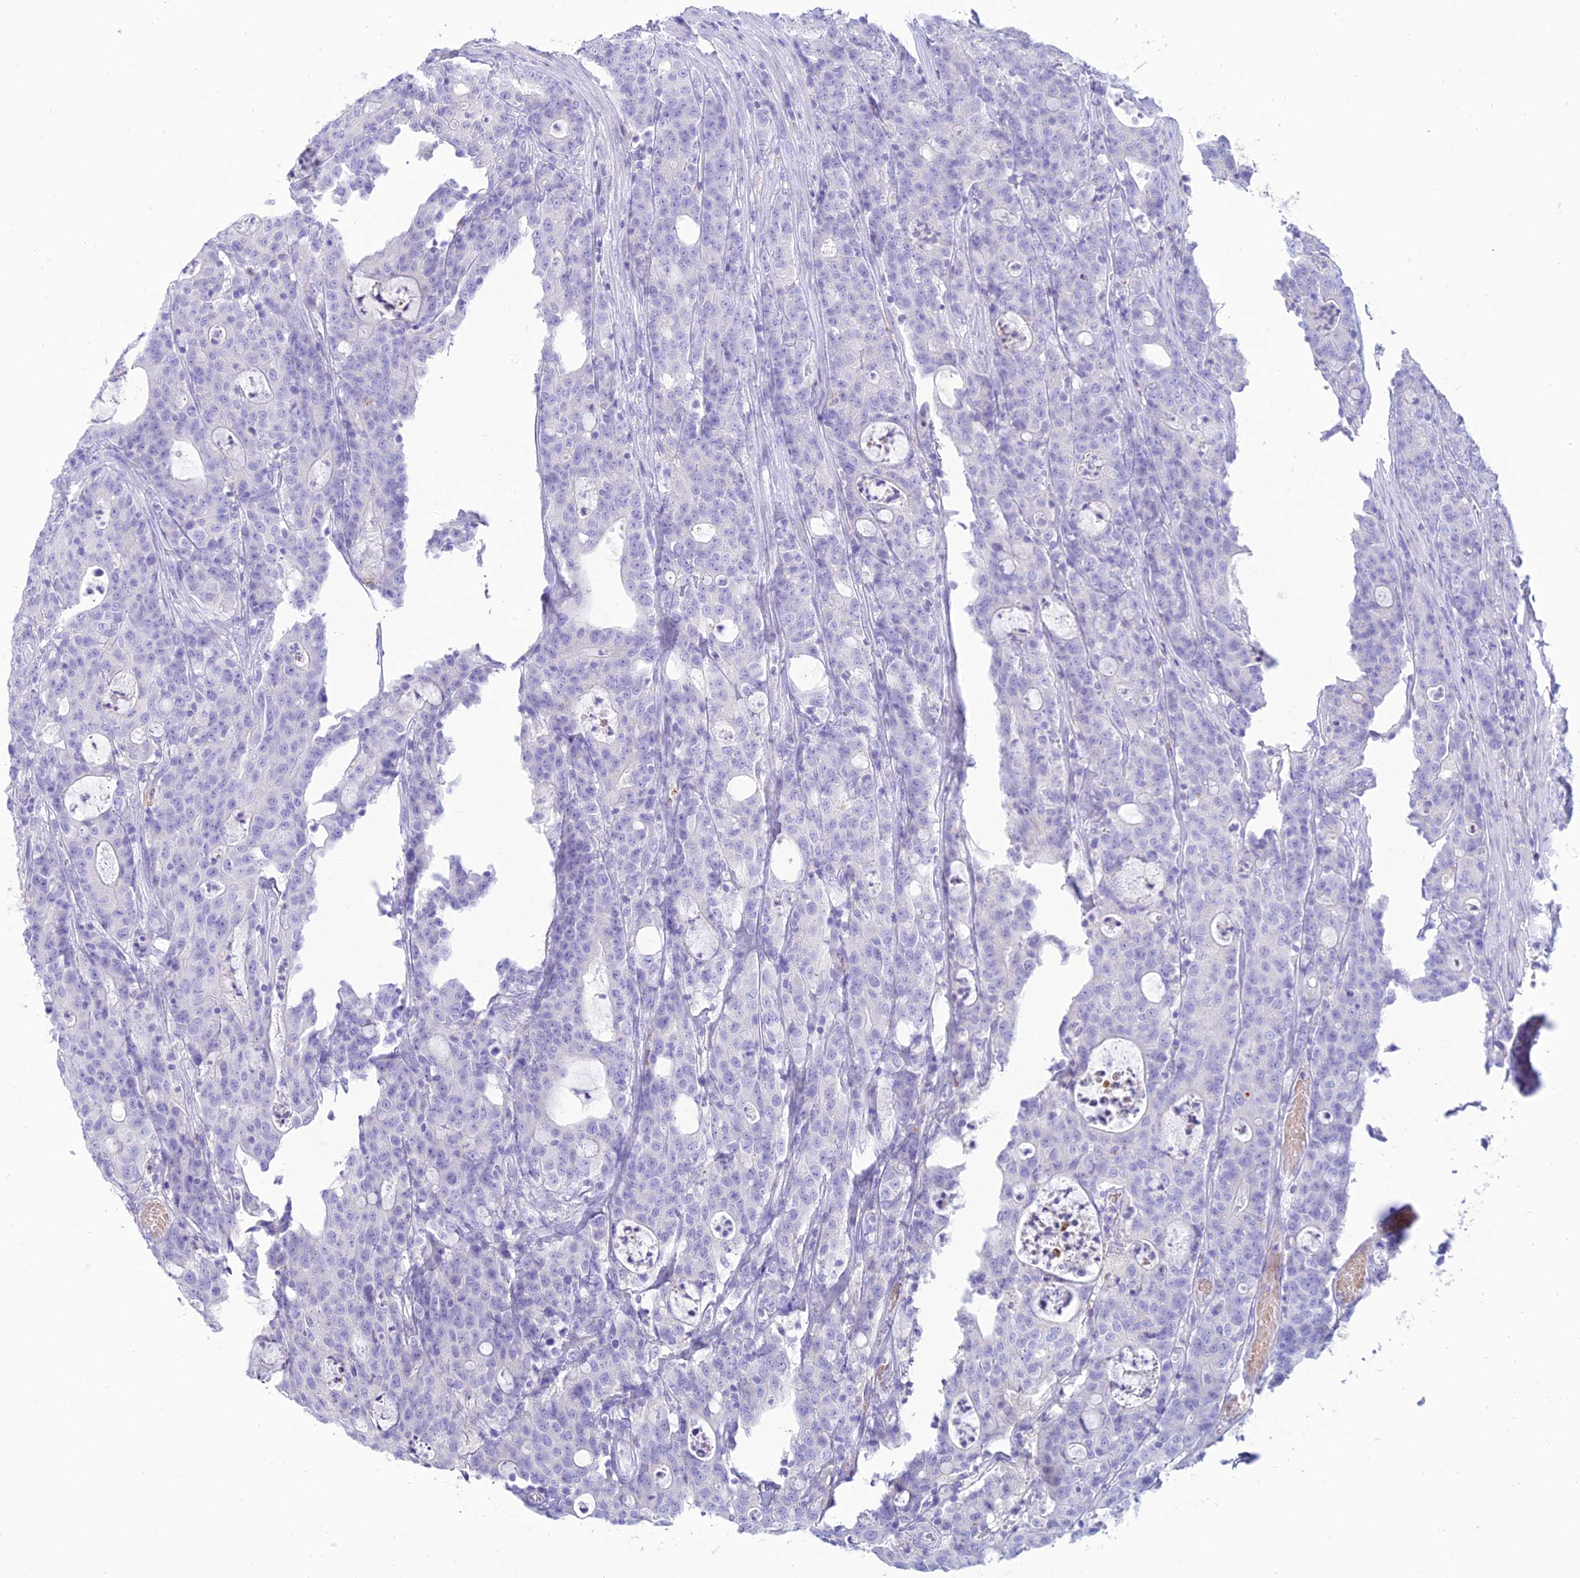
{"staining": {"intensity": "negative", "quantity": "none", "location": "none"}, "tissue": "colorectal cancer", "cell_type": "Tumor cells", "image_type": "cancer", "snomed": [{"axis": "morphology", "description": "Adenocarcinoma, NOS"}, {"axis": "topography", "description": "Colon"}], "caption": "High power microscopy micrograph of an IHC photomicrograph of adenocarcinoma (colorectal), revealing no significant expression in tumor cells.", "gene": "MAL2", "patient": {"sex": "male", "age": 83}}